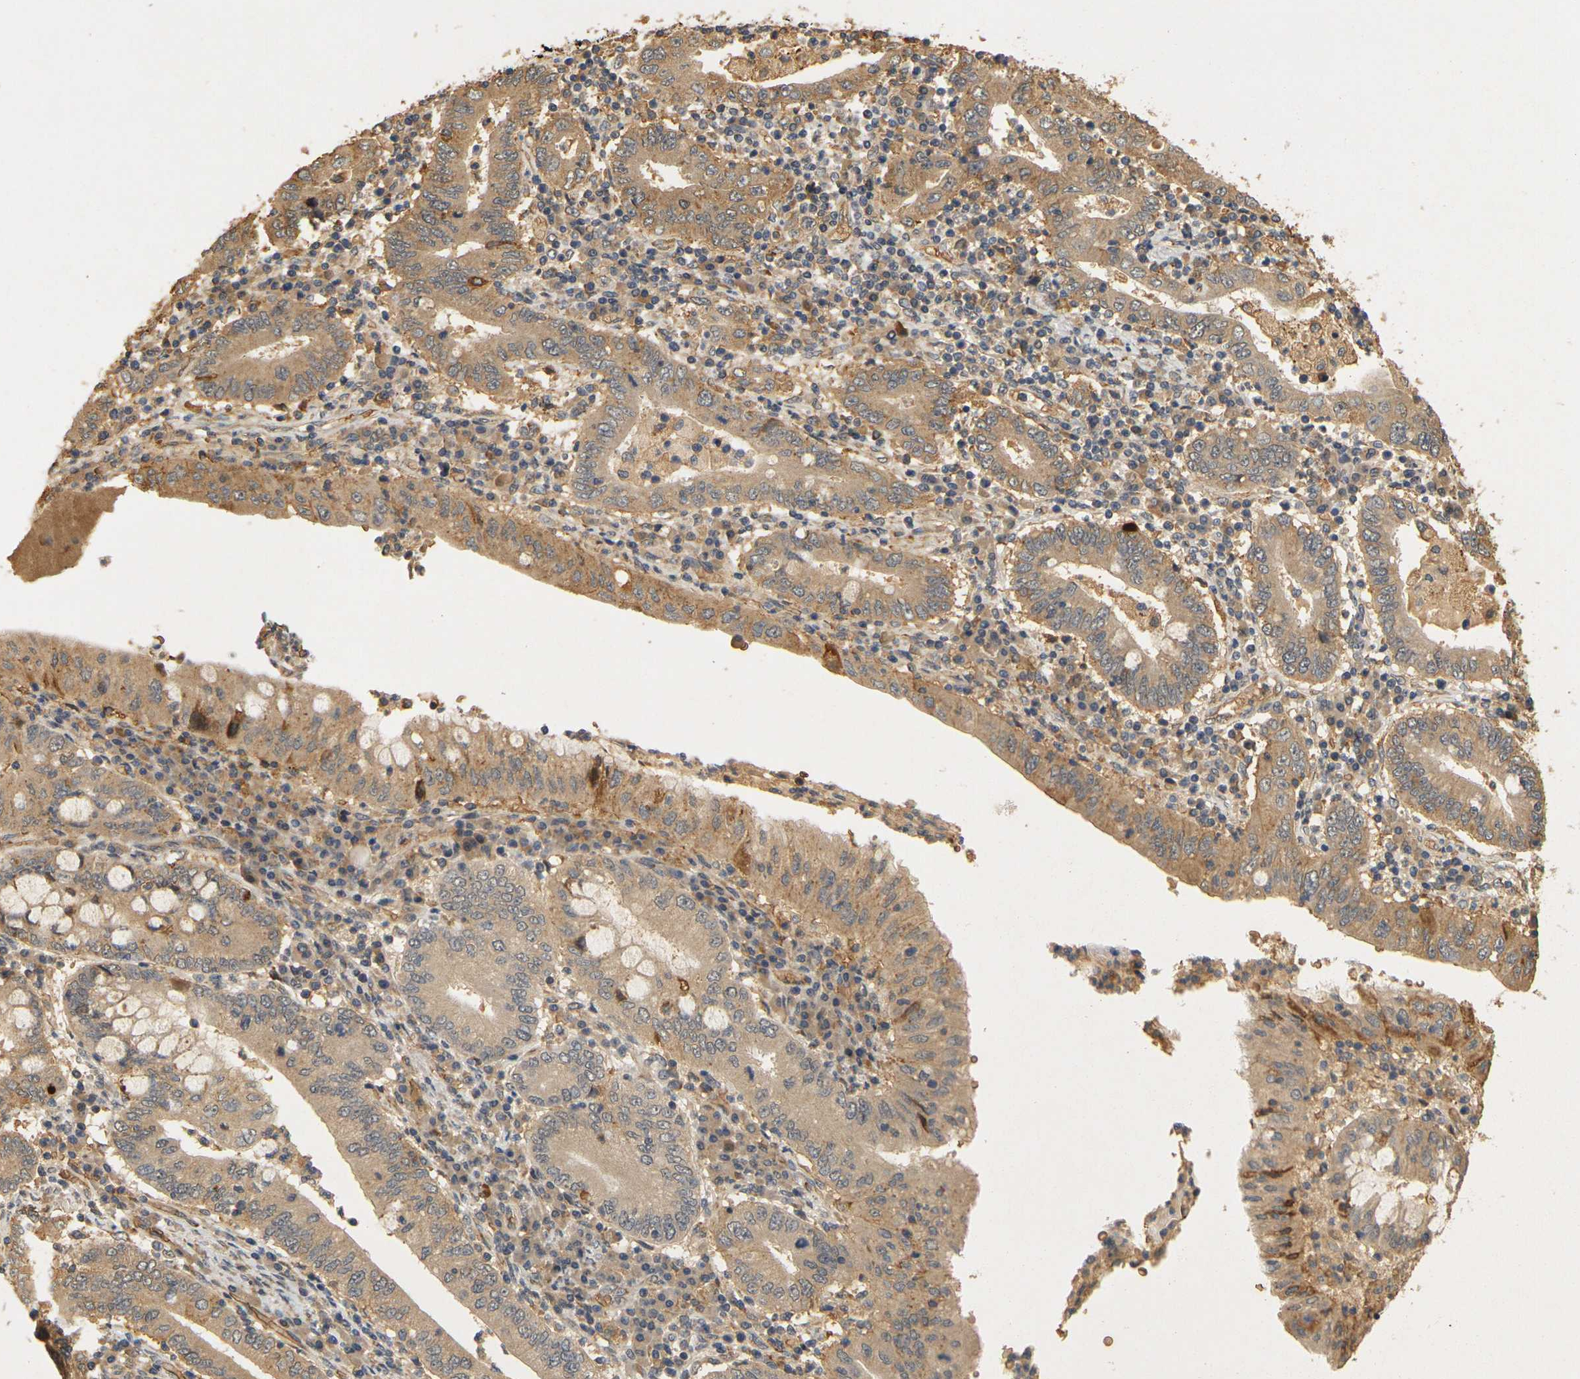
{"staining": {"intensity": "moderate", "quantity": ">75%", "location": "cytoplasmic/membranous"}, "tissue": "stomach cancer", "cell_type": "Tumor cells", "image_type": "cancer", "snomed": [{"axis": "morphology", "description": "Normal tissue, NOS"}, {"axis": "morphology", "description": "Adenocarcinoma, NOS"}, {"axis": "topography", "description": "Esophagus"}, {"axis": "topography", "description": "Stomach, upper"}, {"axis": "topography", "description": "Peripheral nerve tissue"}], "caption": "This photomicrograph shows immunohistochemistry (IHC) staining of human stomach cancer, with medium moderate cytoplasmic/membranous positivity in approximately >75% of tumor cells.", "gene": "MEGF9", "patient": {"sex": "male", "age": 62}}